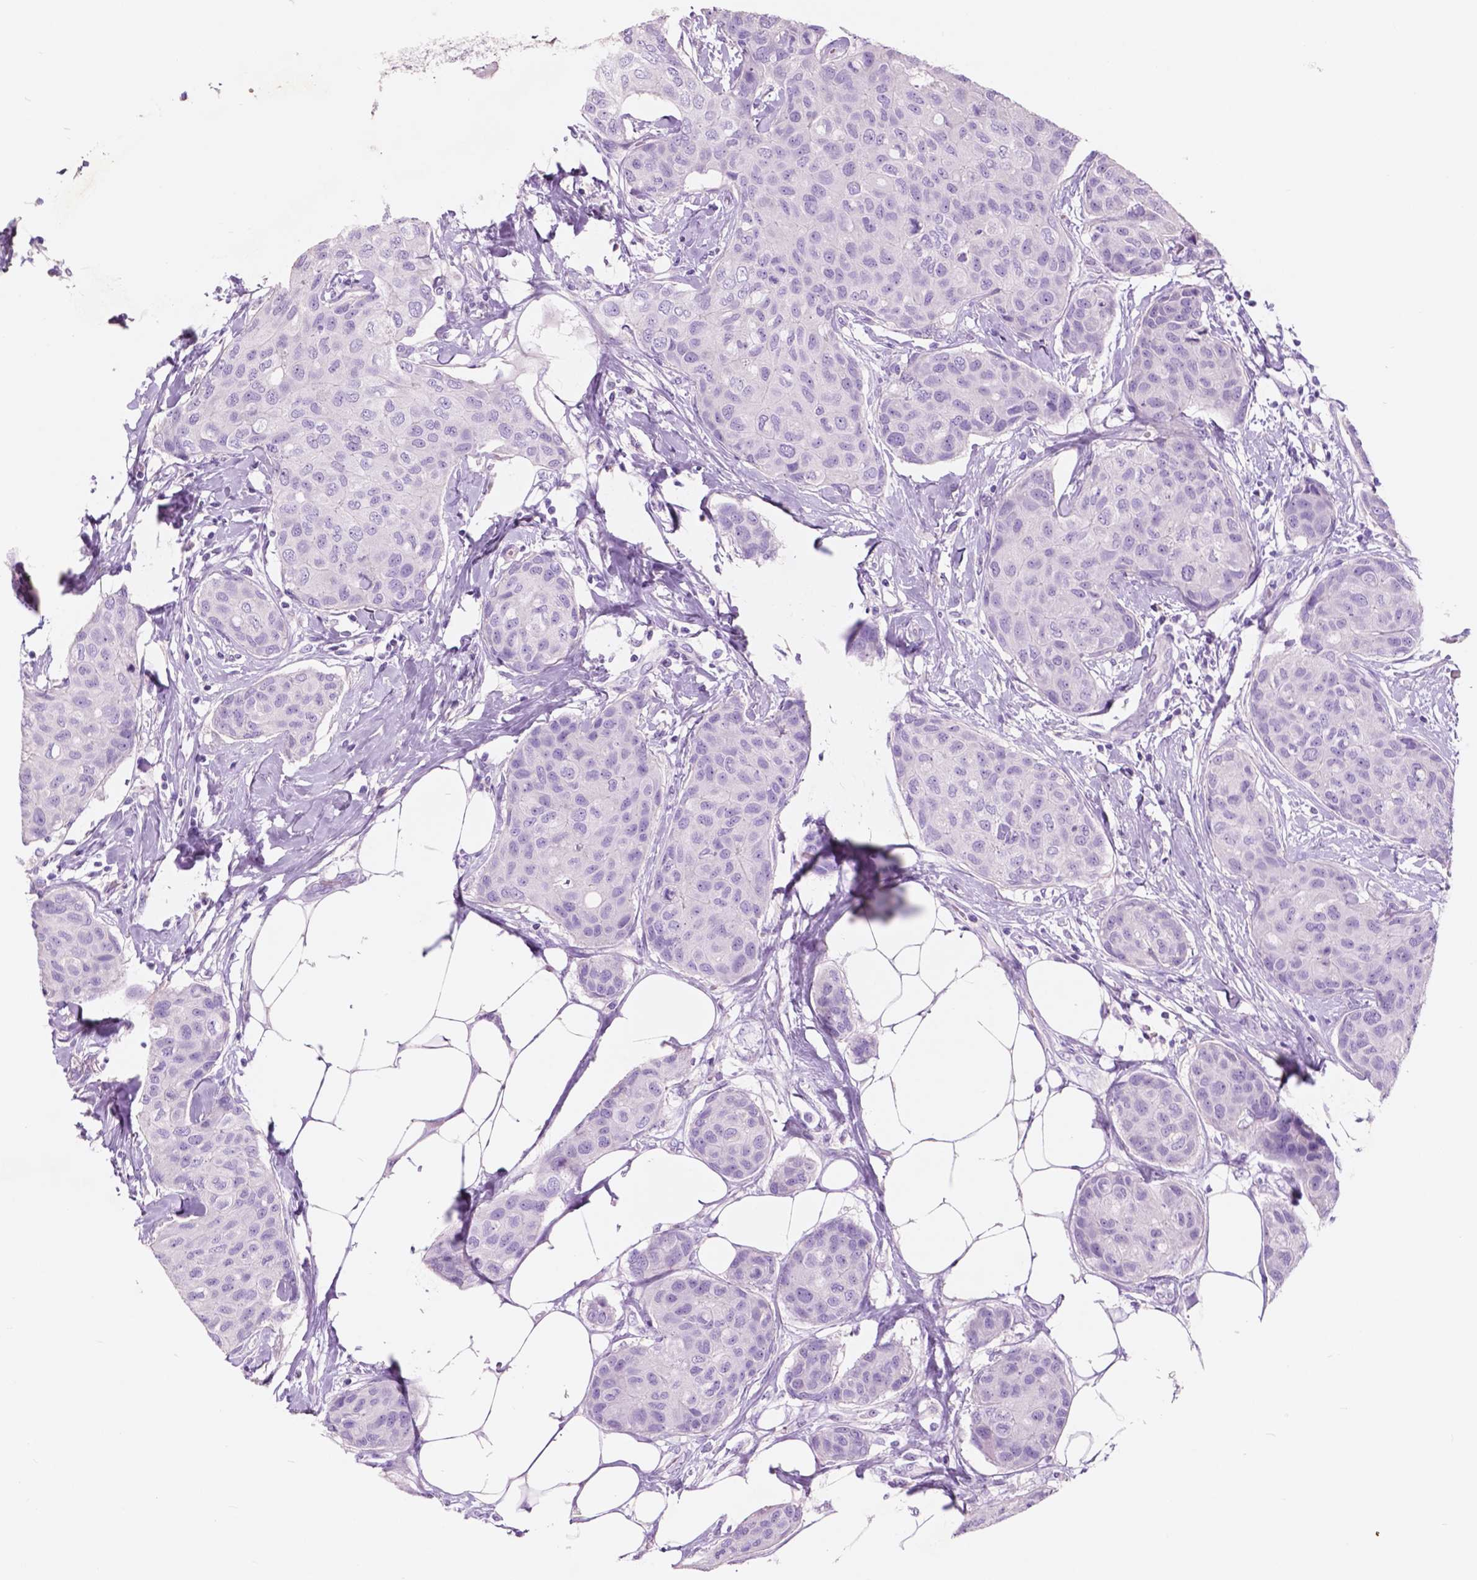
{"staining": {"intensity": "negative", "quantity": "none", "location": "none"}, "tissue": "breast cancer", "cell_type": "Tumor cells", "image_type": "cancer", "snomed": [{"axis": "morphology", "description": "Duct carcinoma"}, {"axis": "topography", "description": "Breast"}], "caption": "High magnification brightfield microscopy of intraductal carcinoma (breast) stained with DAB (3,3'-diaminobenzidine) (brown) and counterstained with hematoxylin (blue): tumor cells show no significant staining.", "gene": "CUZD1", "patient": {"sex": "female", "age": 80}}